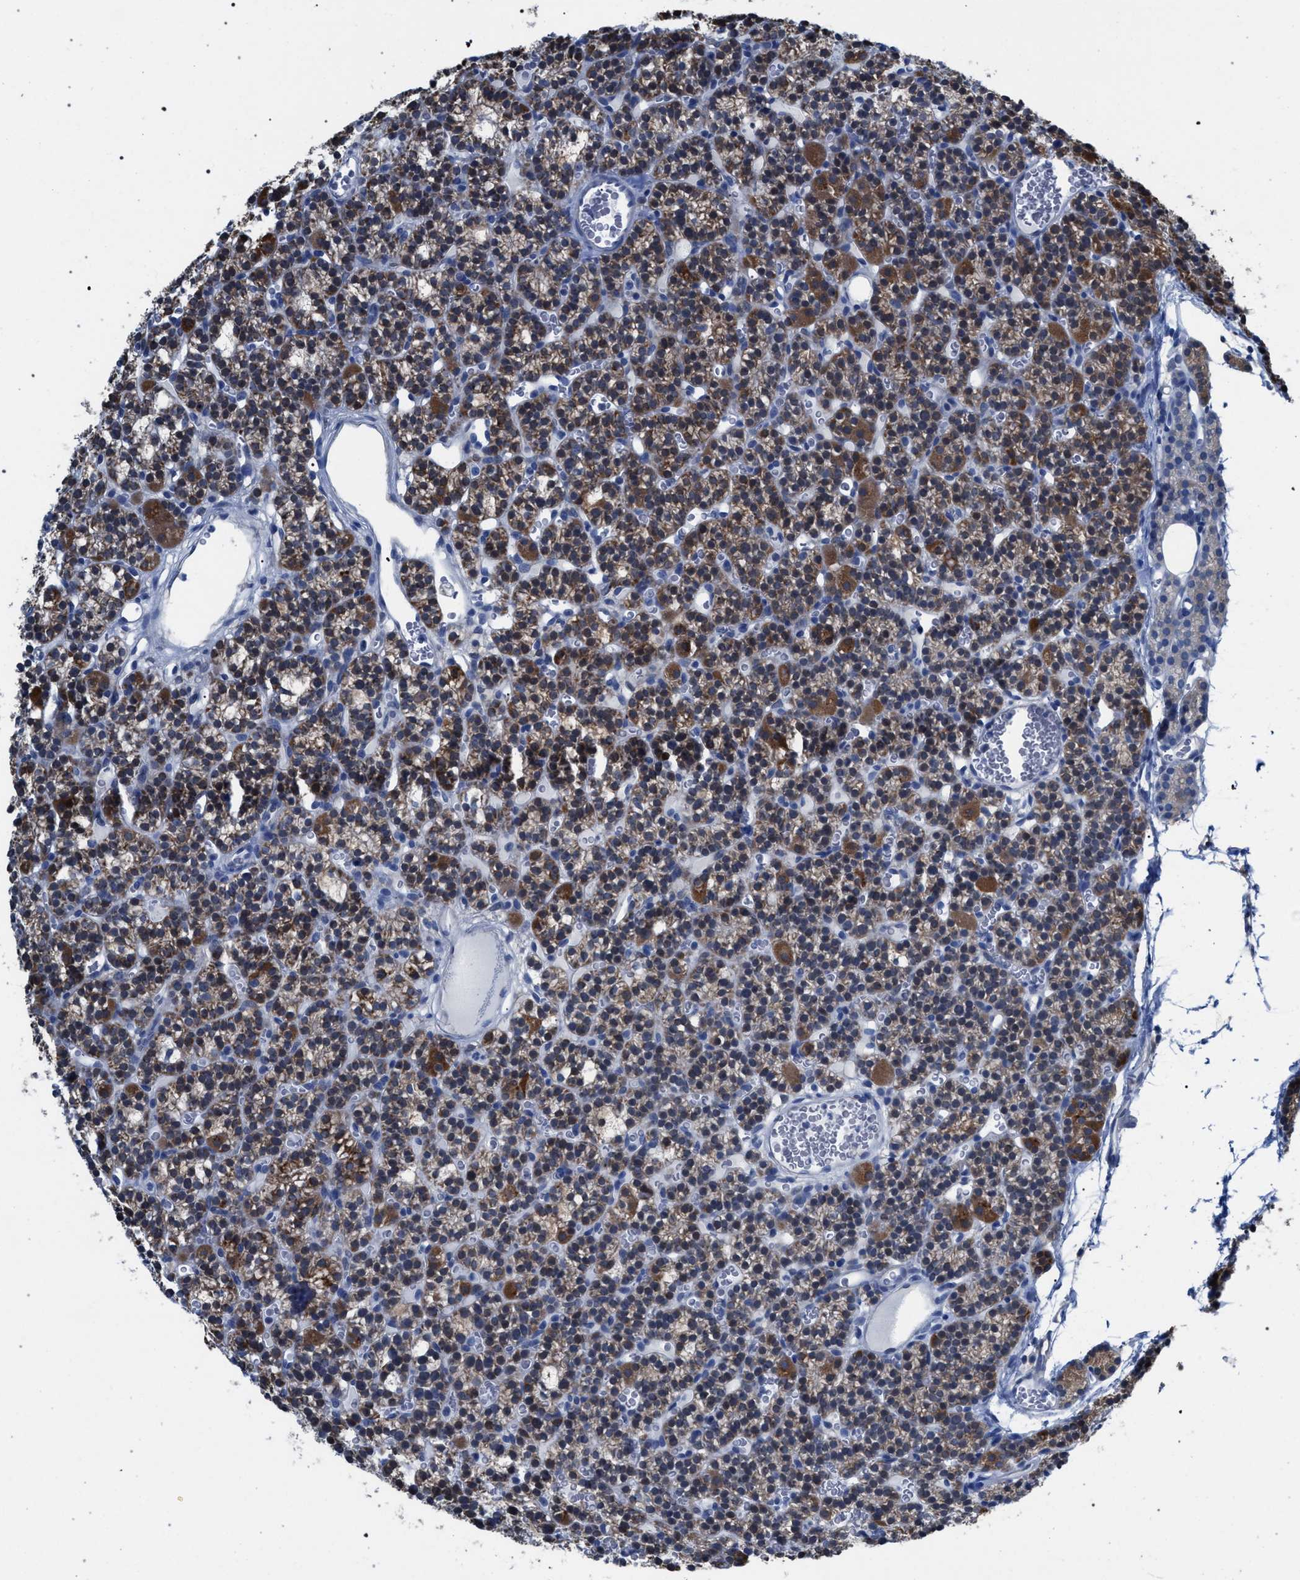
{"staining": {"intensity": "moderate", "quantity": ">75%", "location": "cytoplasmic/membranous"}, "tissue": "parathyroid gland", "cell_type": "Glandular cells", "image_type": "normal", "snomed": [{"axis": "morphology", "description": "Normal tissue, NOS"}, {"axis": "morphology", "description": "Adenoma, NOS"}, {"axis": "topography", "description": "Parathyroid gland"}], "caption": "Parathyroid gland stained for a protein (brown) exhibits moderate cytoplasmic/membranous positive expression in approximately >75% of glandular cells.", "gene": "CRYZ", "patient": {"sex": "female", "age": 58}}